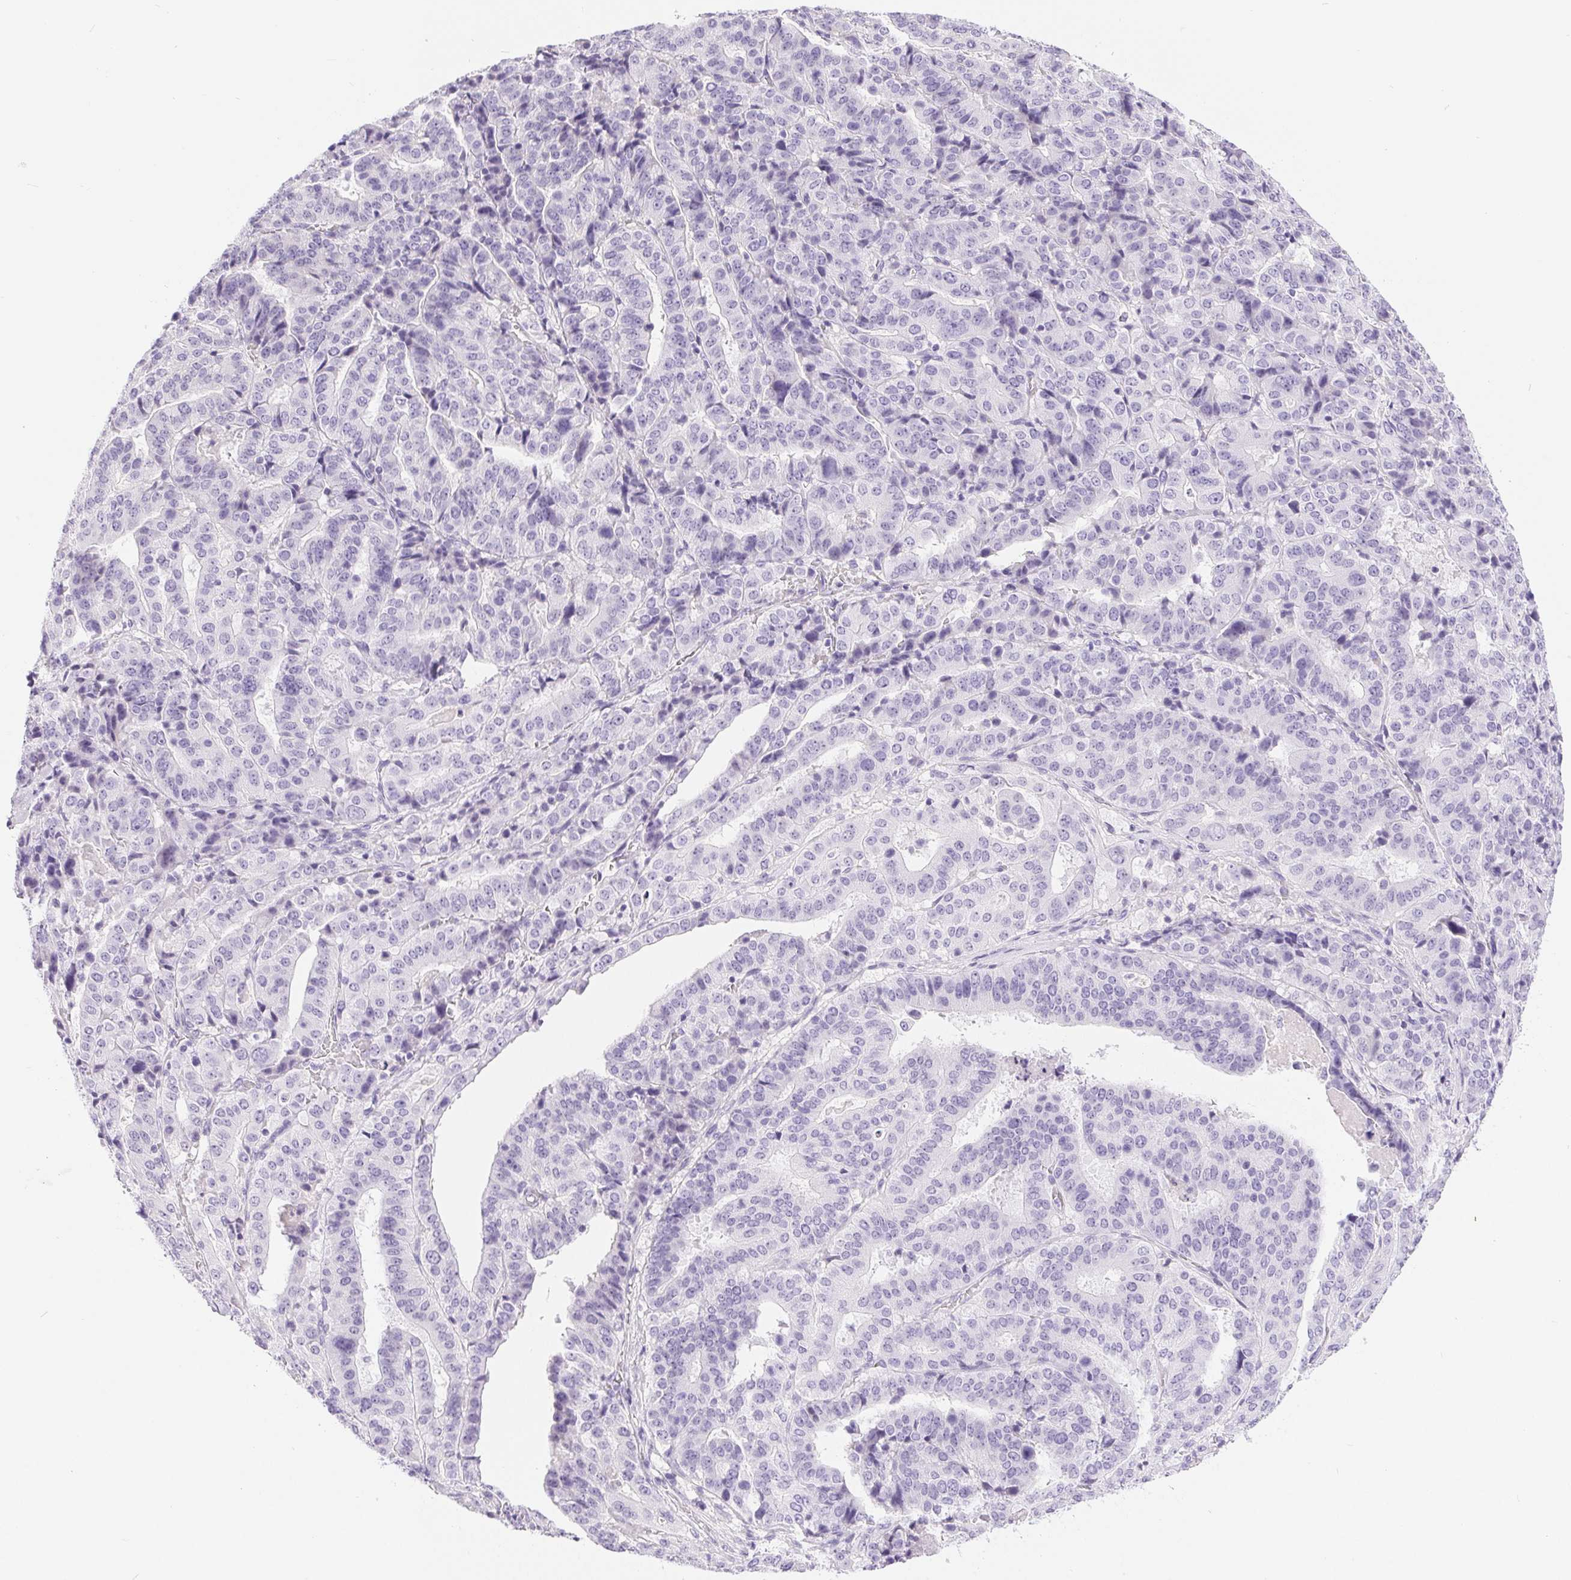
{"staining": {"intensity": "negative", "quantity": "none", "location": "none"}, "tissue": "stomach cancer", "cell_type": "Tumor cells", "image_type": "cancer", "snomed": [{"axis": "morphology", "description": "Adenocarcinoma, NOS"}, {"axis": "topography", "description": "Stomach"}], "caption": "Human adenocarcinoma (stomach) stained for a protein using immunohistochemistry demonstrates no expression in tumor cells.", "gene": "XDH", "patient": {"sex": "male", "age": 48}}